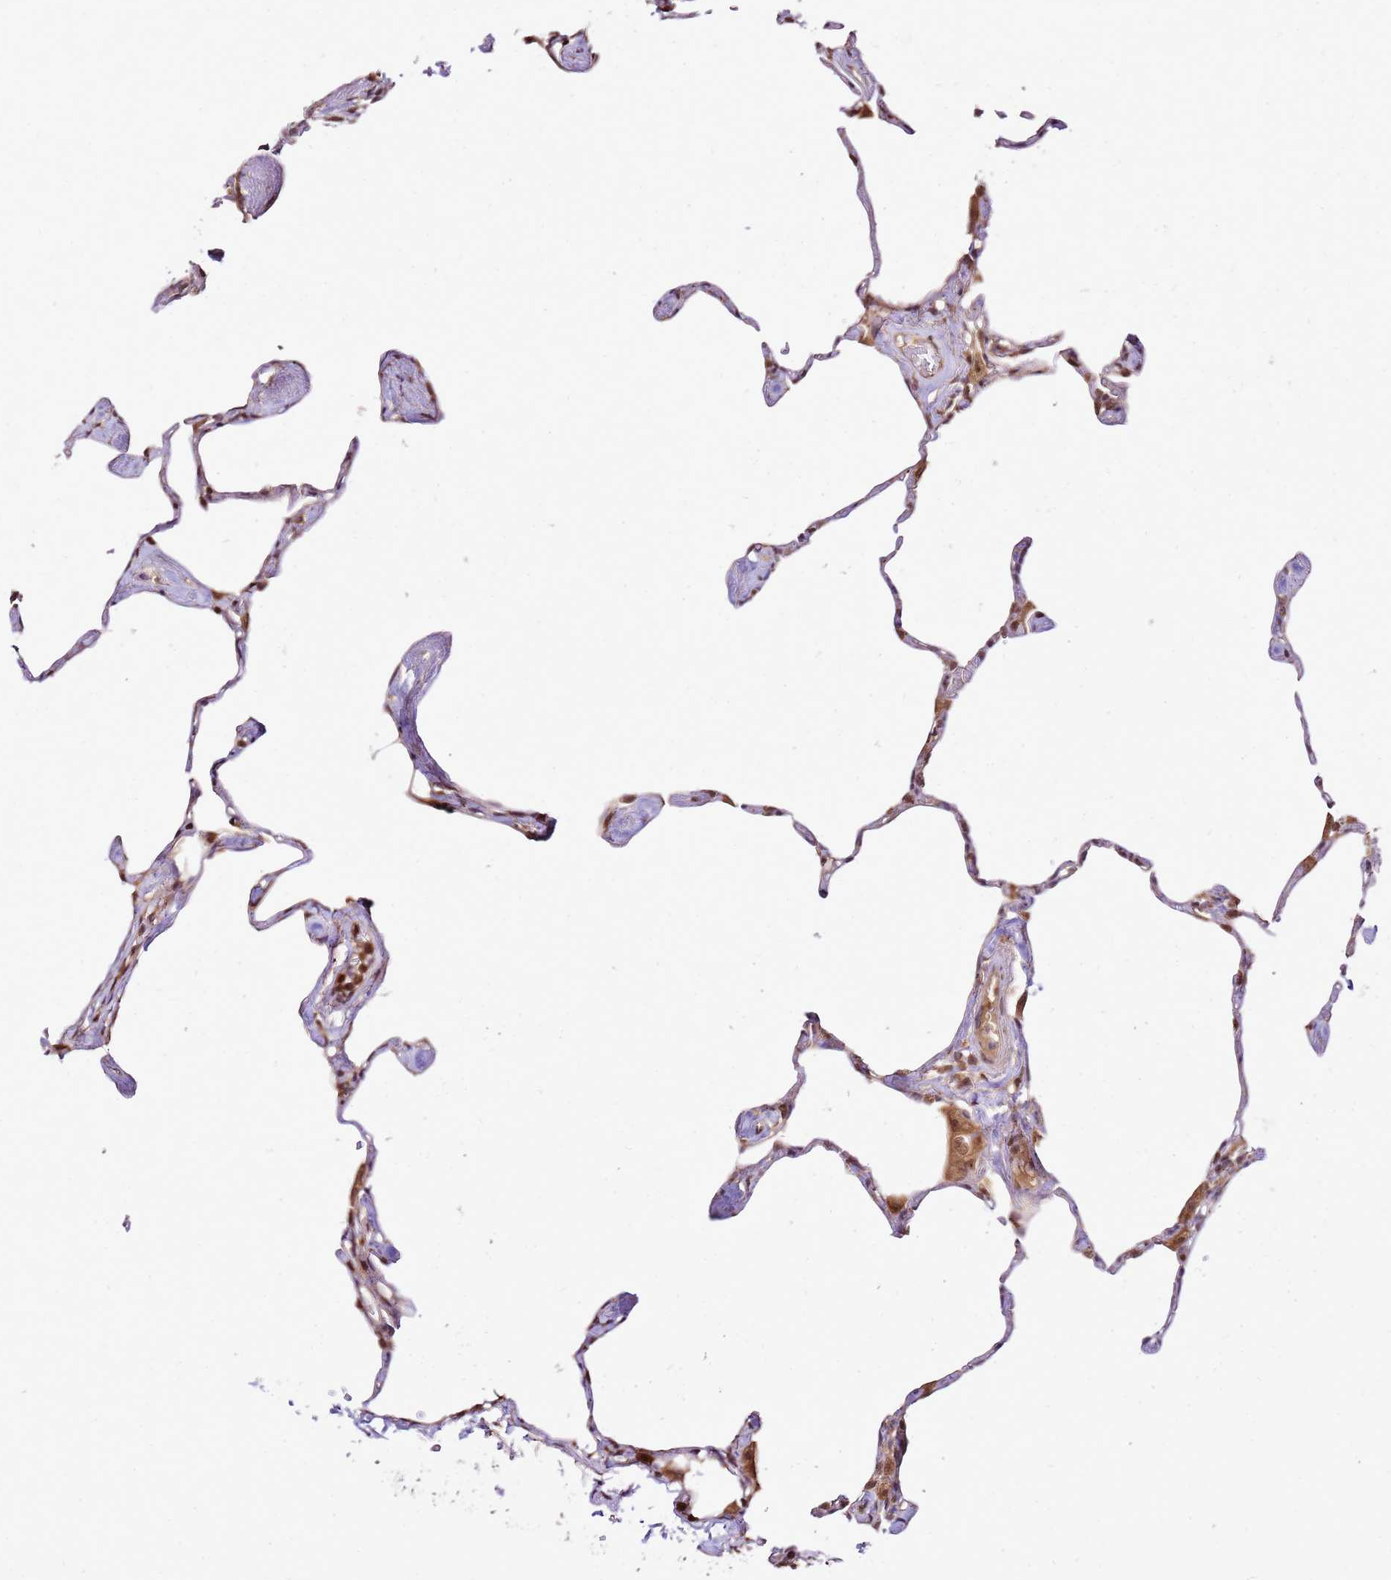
{"staining": {"intensity": "moderate", "quantity": "25%-75%", "location": "cytoplasmic/membranous"}, "tissue": "lung", "cell_type": "Alveolar cells", "image_type": "normal", "snomed": [{"axis": "morphology", "description": "Normal tissue, NOS"}, {"axis": "topography", "description": "Lung"}], "caption": "Brown immunohistochemical staining in unremarkable human lung reveals moderate cytoplasmic/membranous positivity in approximately 25%-75% of alveolar cells. The staining is performed using DAB (3,3'-diaminobenzidine) brown chromogen to label protein expression. The nuclei are counter-stained blue using hematoxylin.", "gene": "RASA3", "patient": {"sex": "male", "age": 65}}